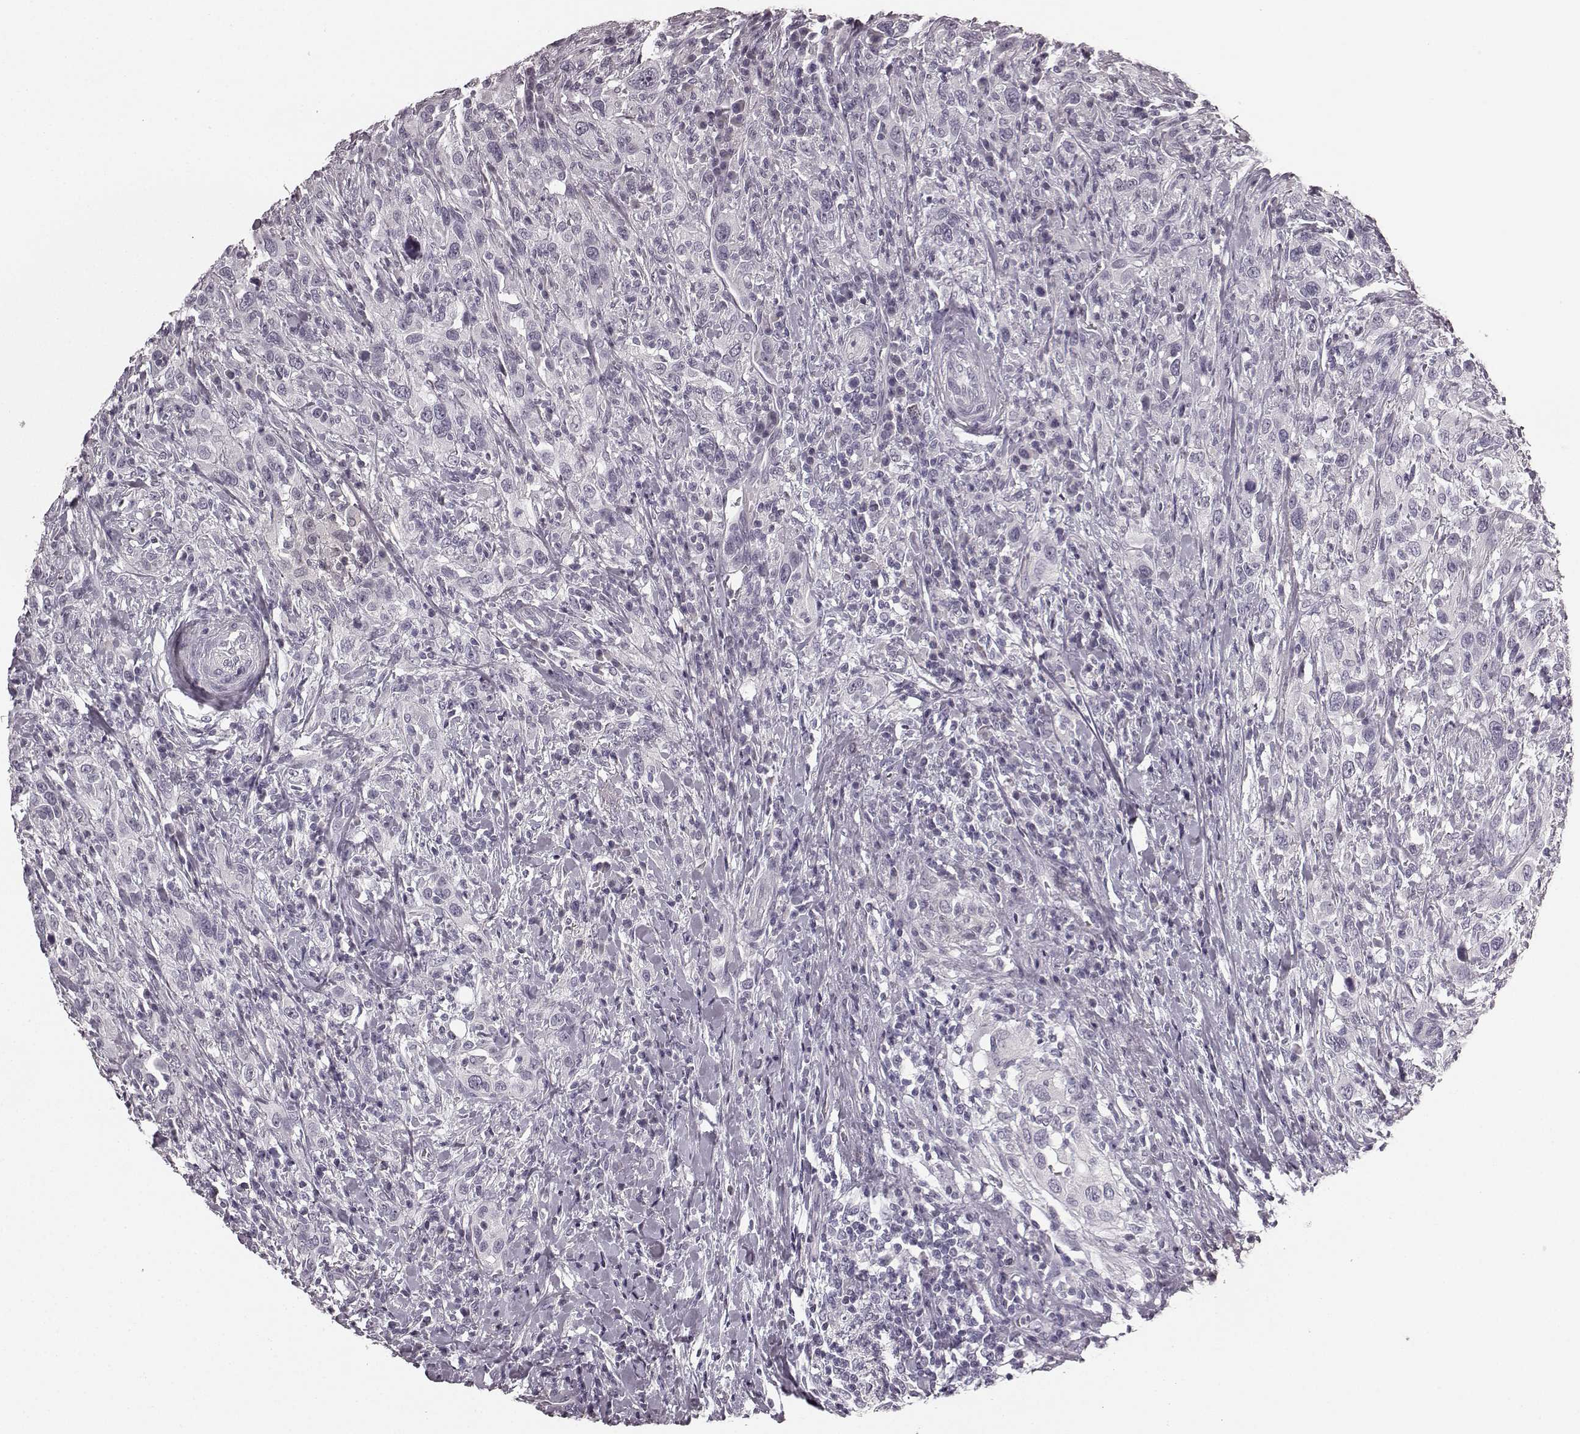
{"staining": {"intensity": "negative", "quantity": "none", "location": "none"}, "tissue": "urothelial cancer", "cell_type": "Tumor cells", "image_type": "cancer", "snomed": [{"axis": "morphology", "description": "Urothelial carcinoma, NOS"}, {"axis": "morphology", "description": "Urothelial carcinoma, High grade"}, {"axis": "topography", "description": "Urinary bladder"}], "caption": "High power microscopy micrograph of an IHC image of high-grade urothelial carcinoma, revealing no significant expression in tumor cells.", "gene": "RIT2", "patient": {"sex": "female", "age": 64}}